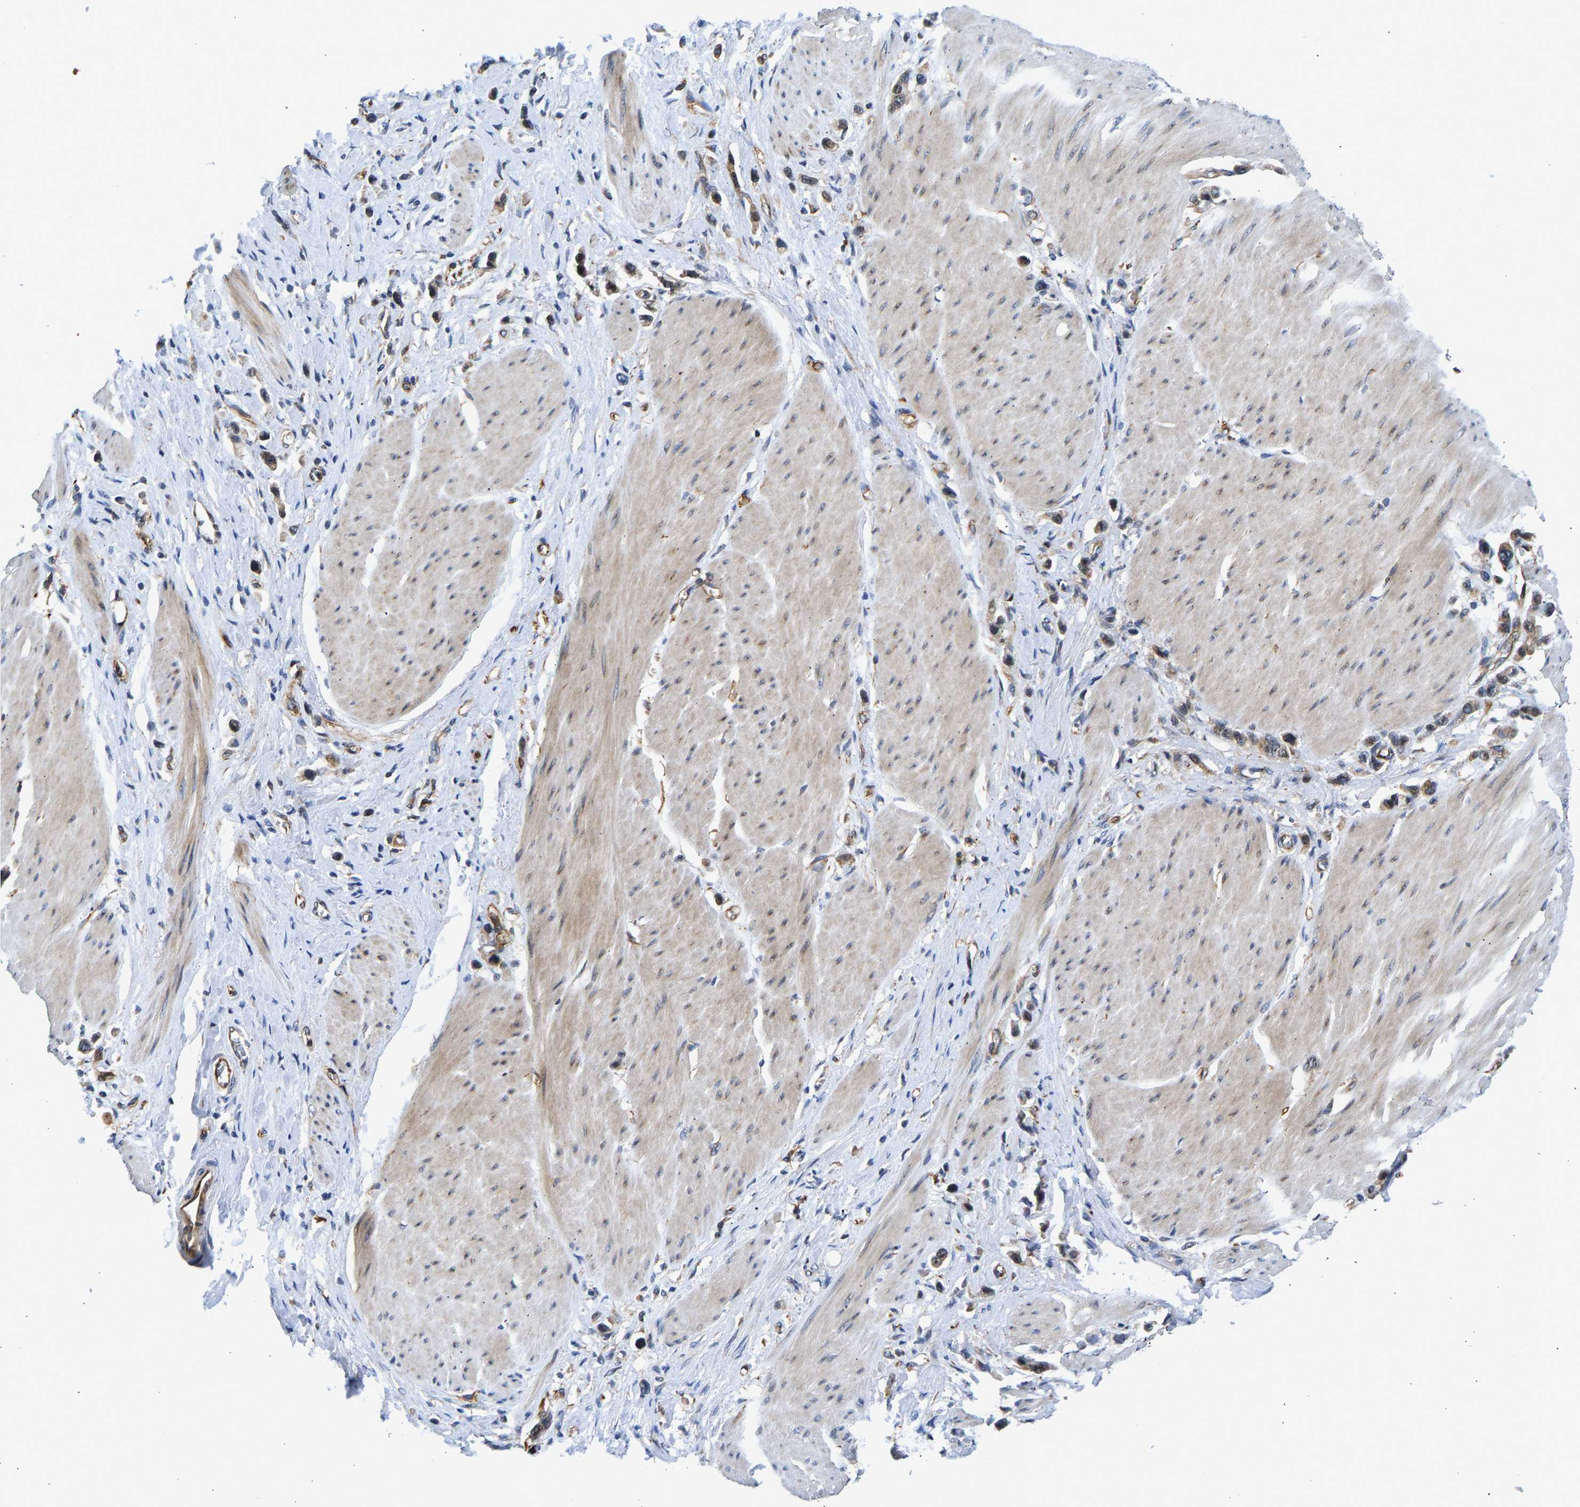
{"staining": {"intensity": "weak", "quantity": "25%-75%", "location": "cytoplasmic/membranous"}, "tissue": "stomach cancer", "cell_type": "Tumor cells", "image_type": "cancer", "snomed": [{"axis": "morphology", "description": "Adenocarcinoma, NOS"}, {"axis": "topography", "description": "Stomach"}], "caption": "Stomach adenocarcinoma tissue displays weak cytoplasmic/membranous expression in about 25%-75% of tumor cells", "gene": "RESF1", "patient": {"sex": "female", "age": 65}}